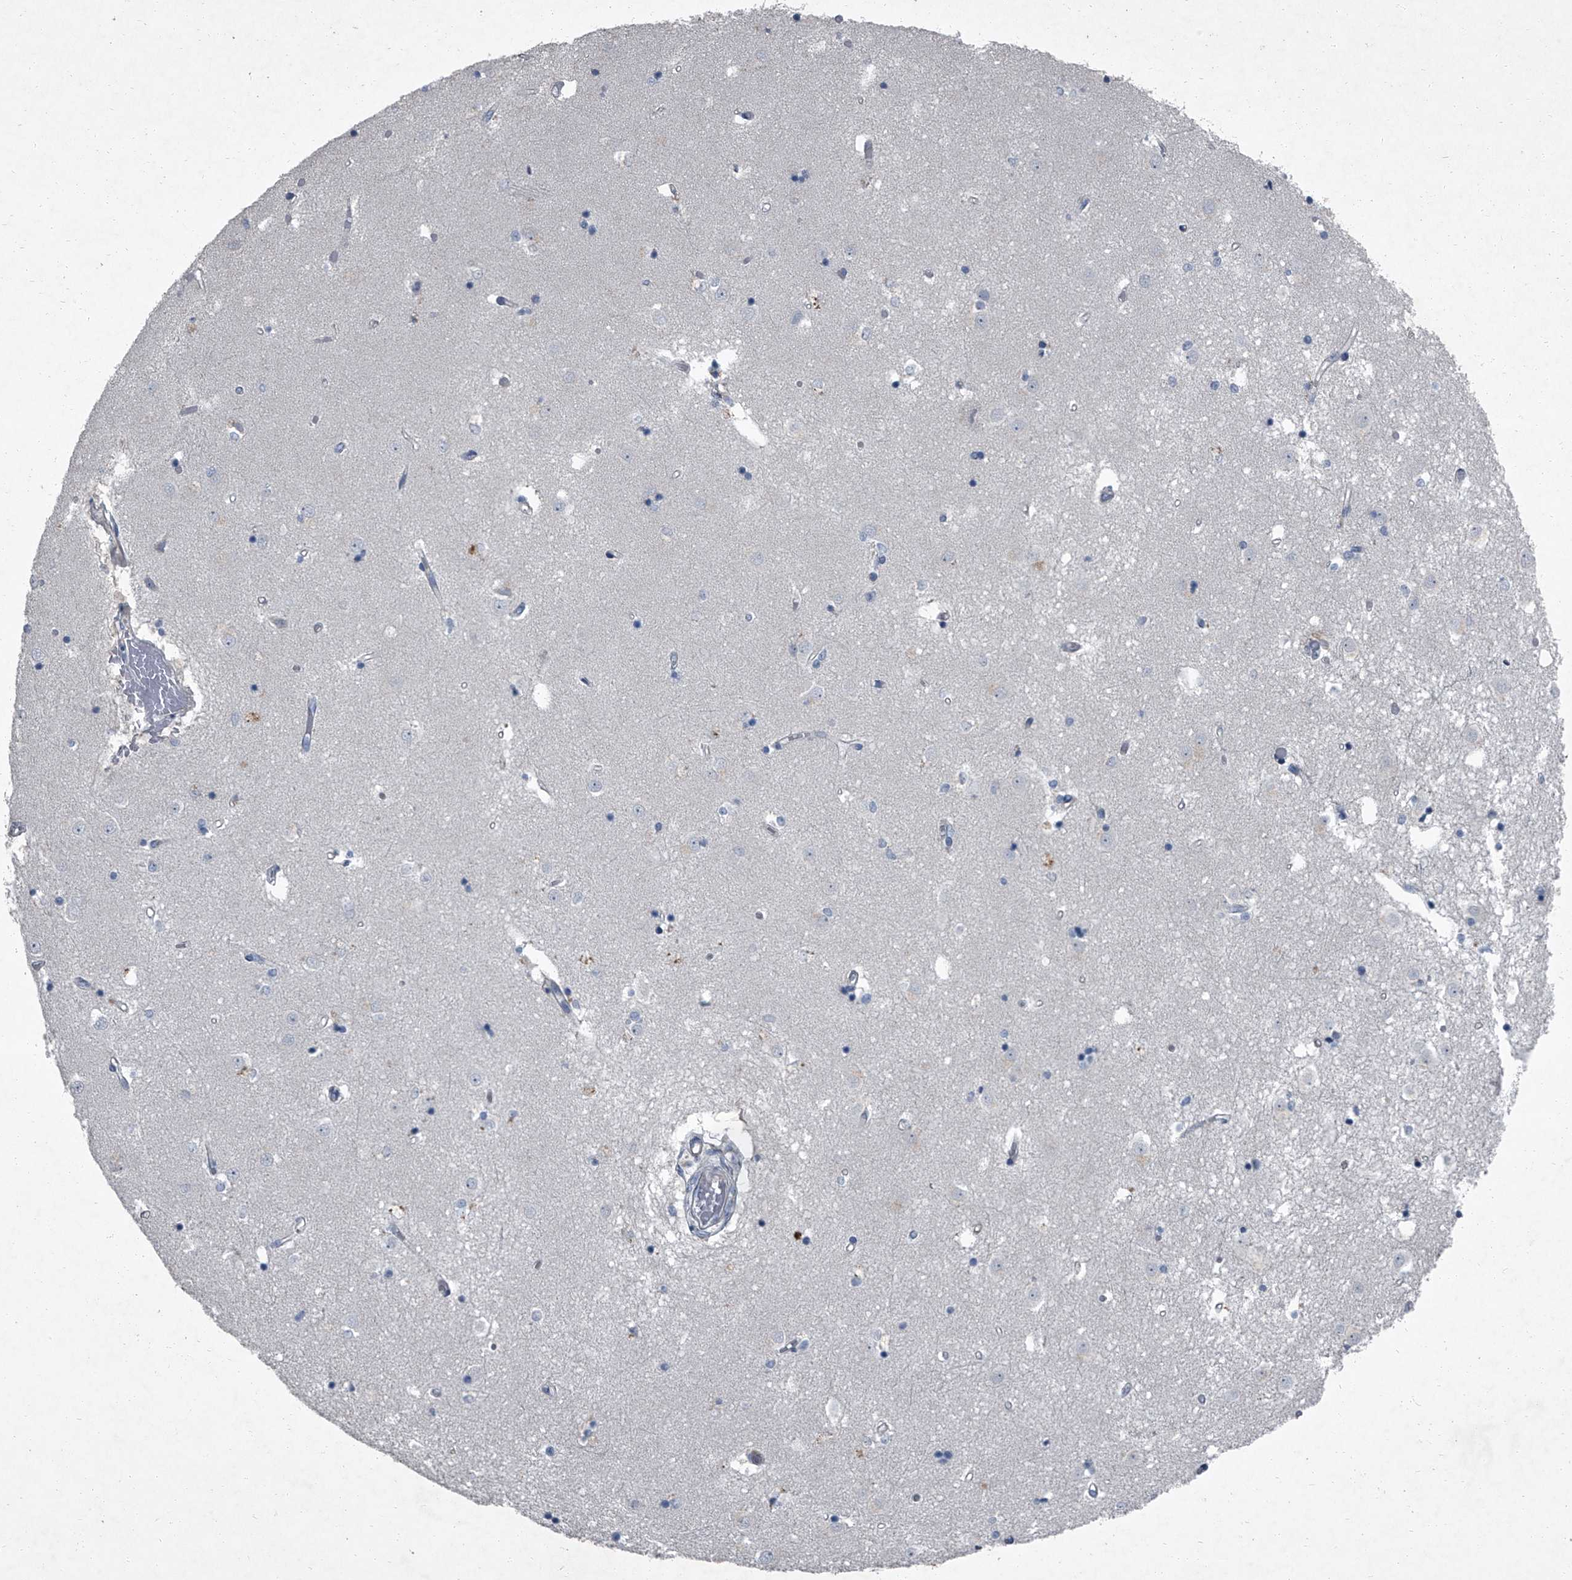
{"staining": {"intensity": "negative", "quantity": "none", "location": "none"}, "tissue": "caudate", "cell_type": "Glial cells", "image_type": "normal", "snomed": [{"axis": "morphology", "description": "Normal tissue, NOS"}, {"axis": "topography", "description": "Lateral ventricle wall"}], "caption": "Immunohistochemical staining of benign caudate reveals no significant staining in glial cells.", "gene": "HEPHL1", "patient": {"sex": "male", "age": 45}}